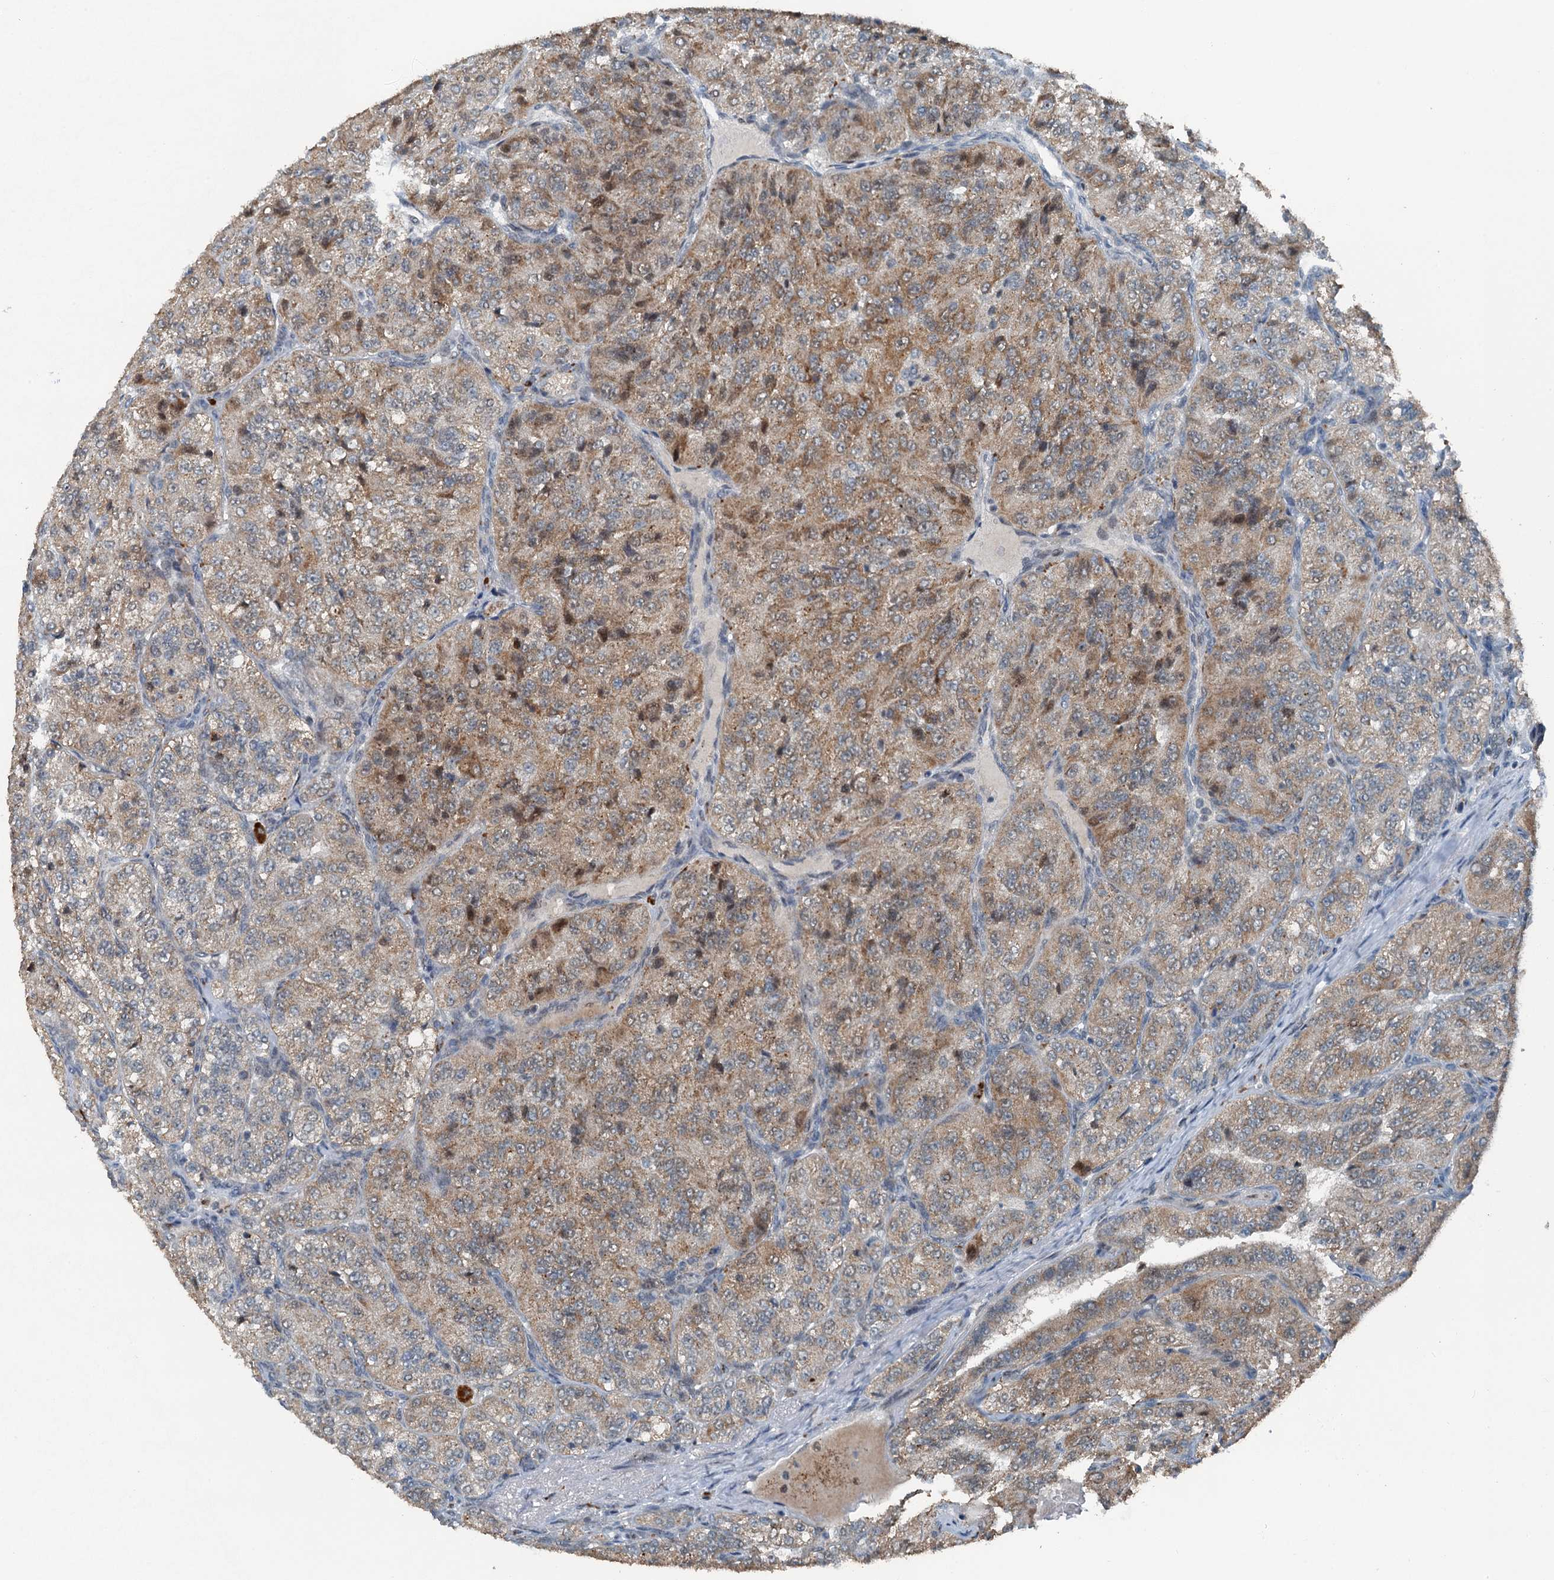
{"staining": {"intensity": "moderate", "quantity": ">75%", "location": "cytoplasmic/membranous"}, "tissue": "renal cancer", "cell_type": "Tumor cells", "image_type": "cancer", "snomed": [{"axis": "morphology", "description": "Adenocarcinoma, NOS"}, {"axis": "topography", "description": "Kidney"}], "caption": "The photomicrograph displays immunohistochemical staining of renal cancer. There is moderate cytoplasmic/membranous positivity is identified in approximately >75% of tumor cells.", "gene": "BMERB1", "patient": {"sex": "female", "age": 63}}